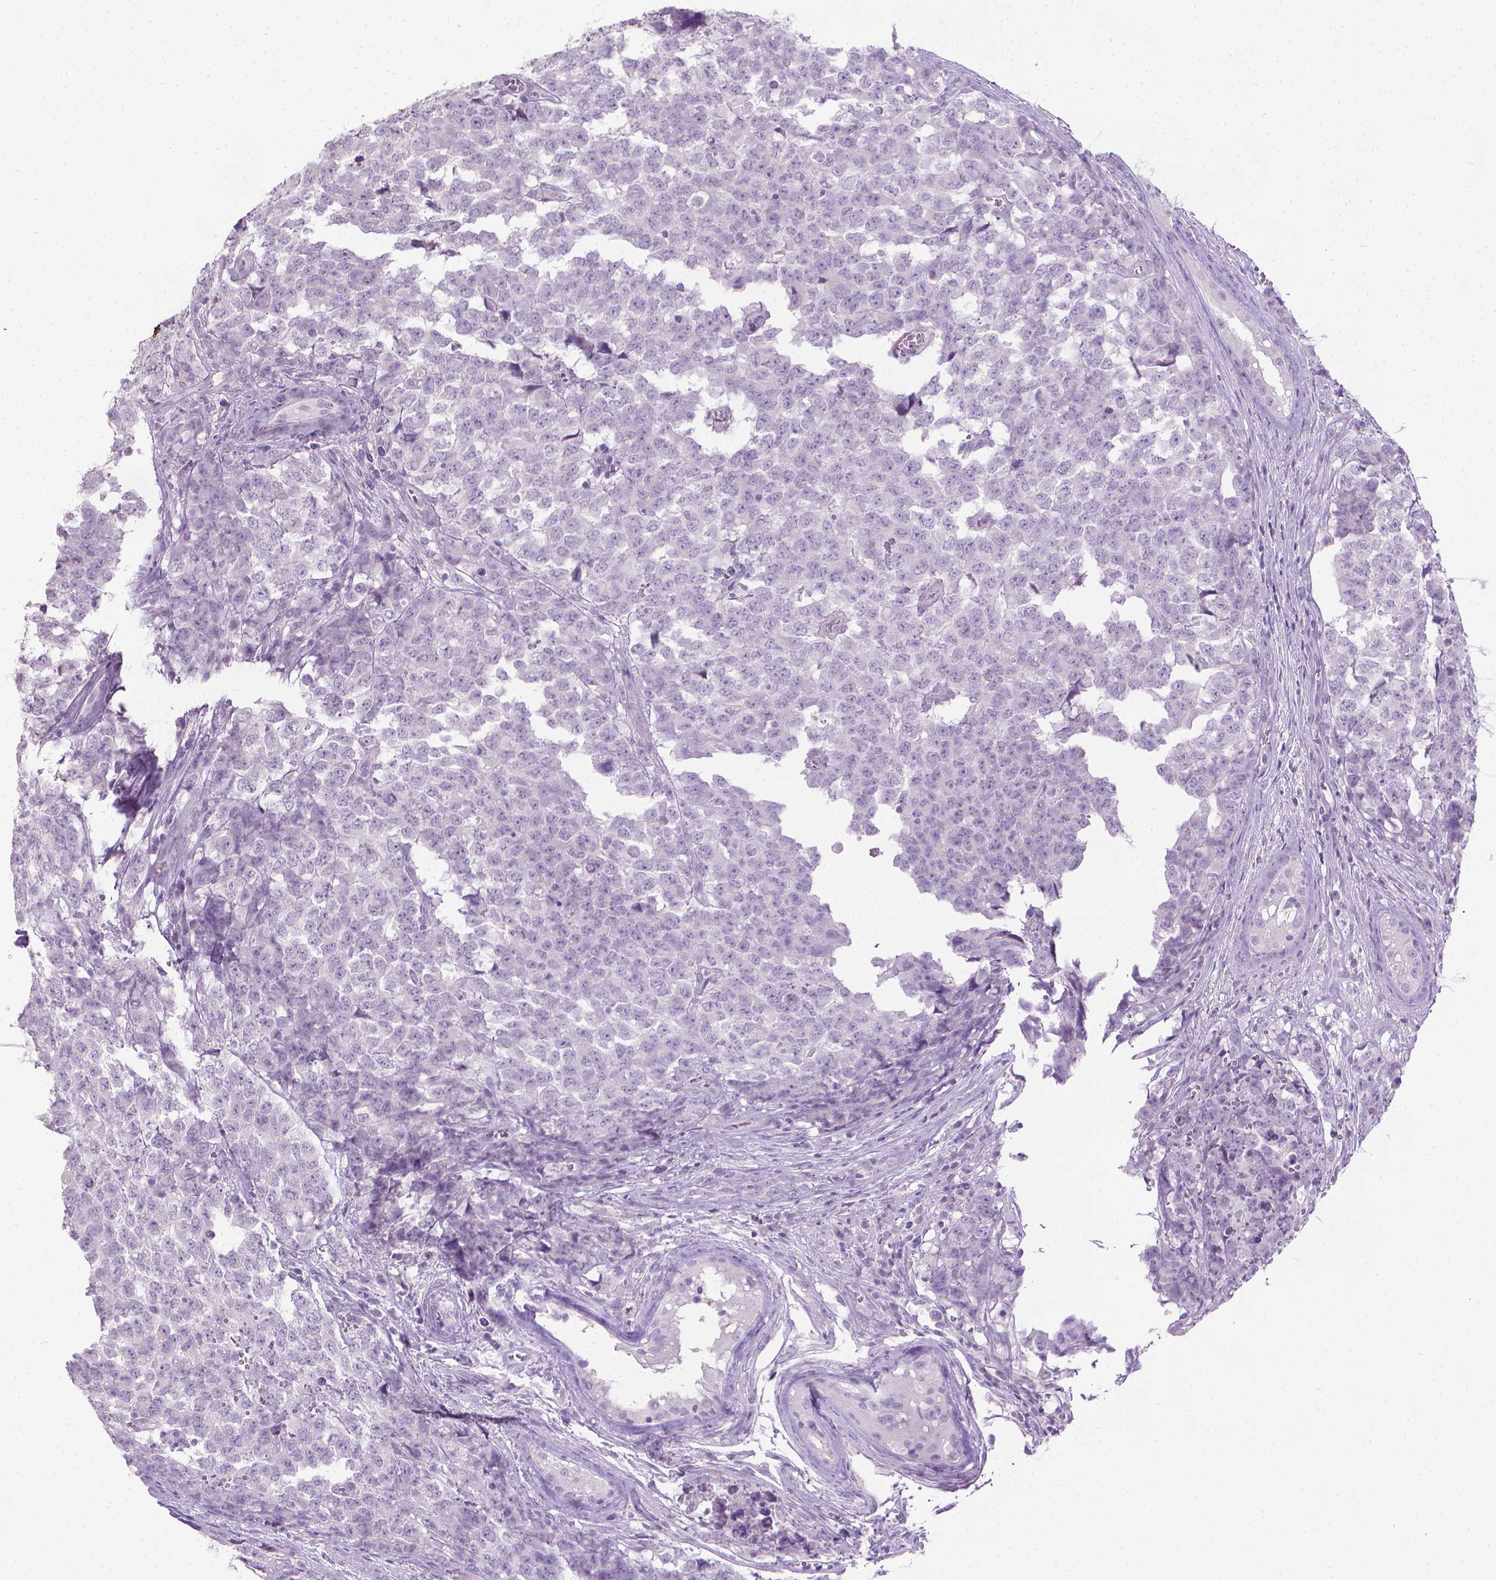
{"staining": {"intensity": "negative", "quantity": "none", "location": "none"}, "tissue": "testis cancer", "cell_type": "Tumor cells", "image_type": "cancer", "snomed": [{"axis": "morphology", "description": "Carcinoma, Embryonal, NOS"}, {"axis": "topography", "description": "Testis"}], "caption": "Image shows no protein expression in tumor cells of testis cancer tissue.", "gene": "KRT5", "patient": {"sex": "male", "age": 23}}